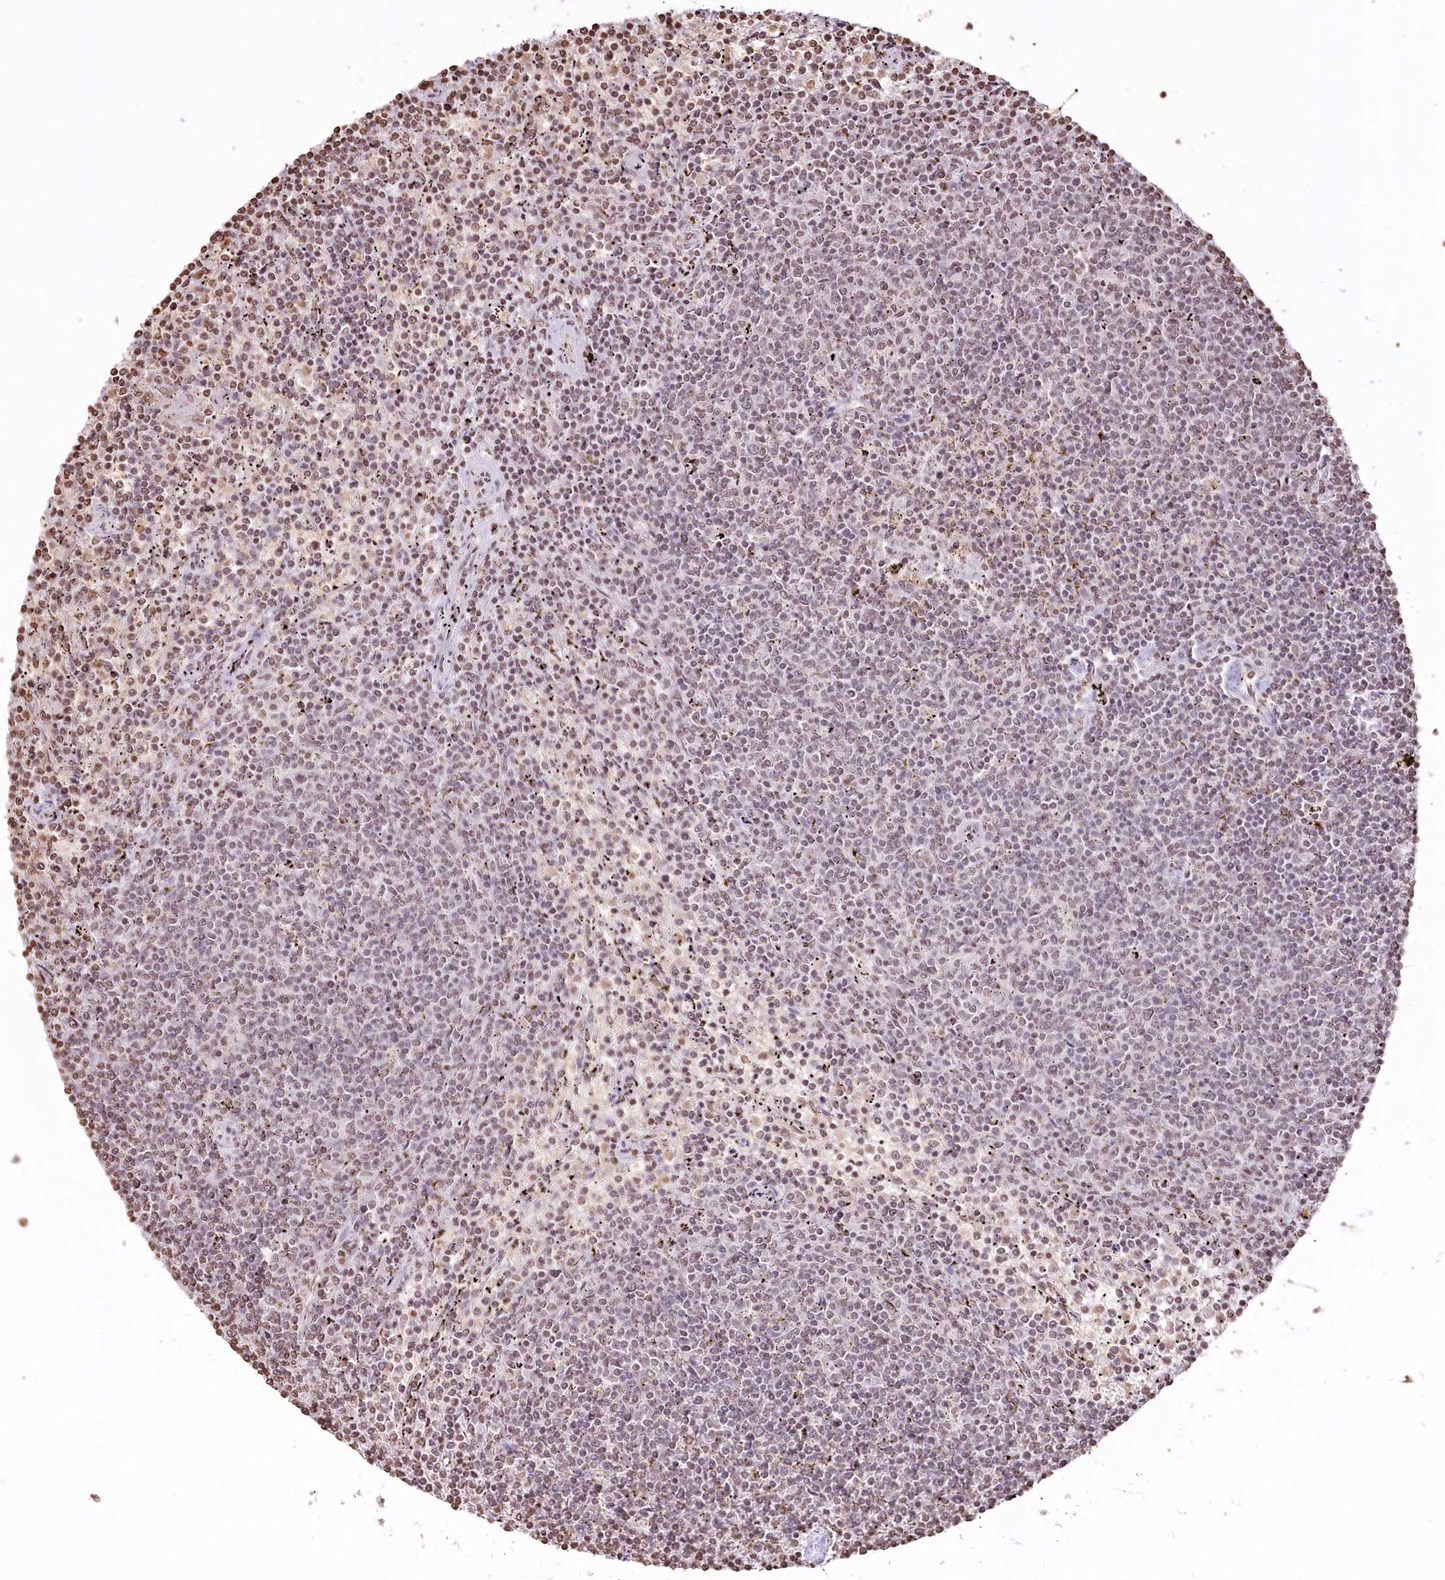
{"staining": {"intensity": "weak", "quantity": "25%-75%", "location": "nuclear"}, "tissue": "lymphoma", "cell_type": "Tumor cells", "image_type": "cancer", "snomed": [{"axis": "morphology", "description": "Malignant lymphoma, non-Hodgkin's type, Low grade"}, {"axis": "topography", "description": "Spleen"}], "caption": "The photomicrograph exhibits a brown stain indicating the presence of a protein in the nuclear of tumor cells in malignant lymphoma, non-Hodgkin's type (low-grade).", "gene": "FAM13A", "patient": {"sex": "female", "age": 50}}